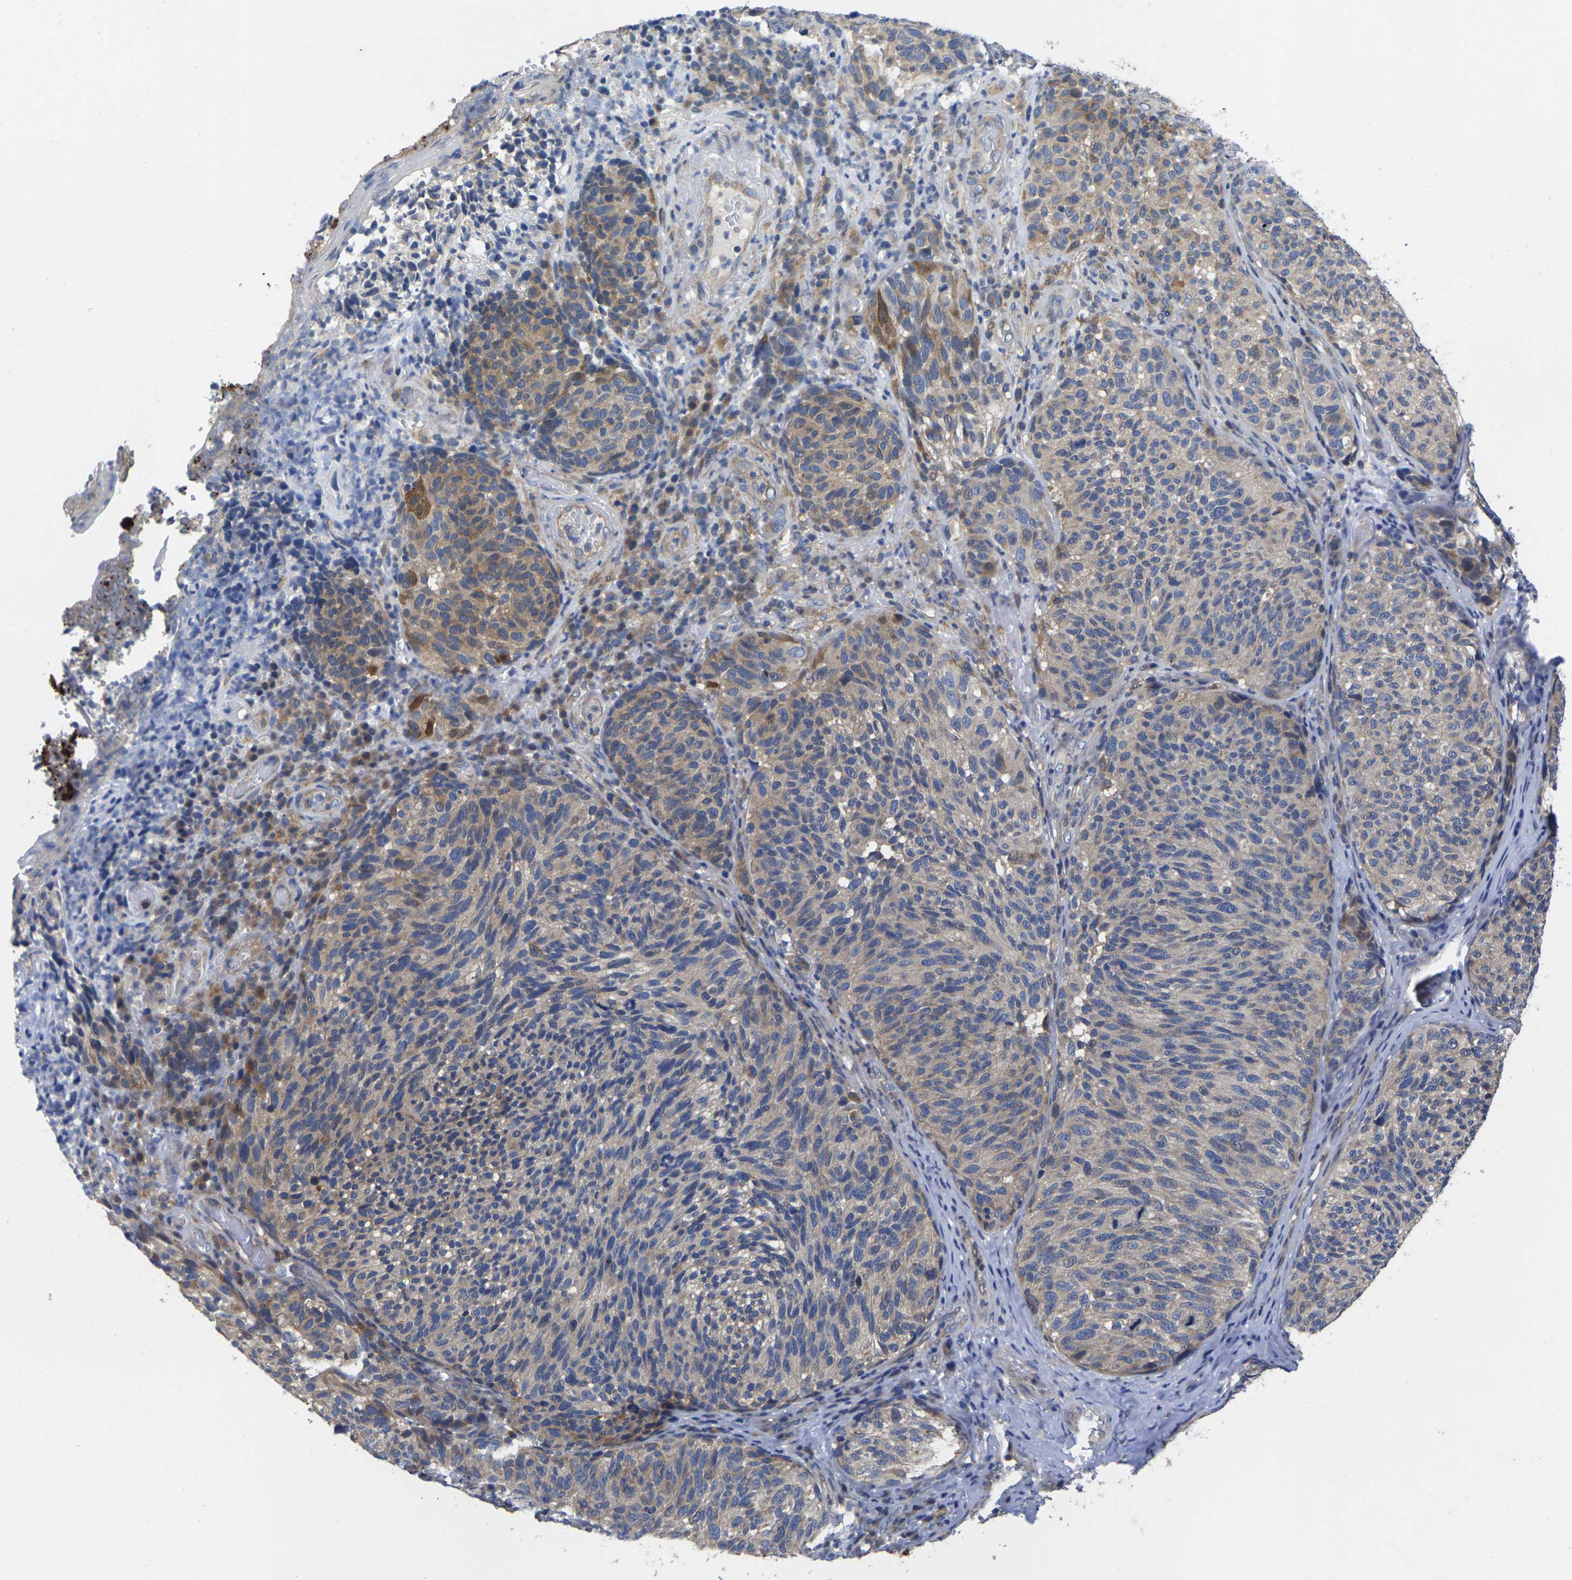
{"staining": {"intensity": "moderate", "quantity": ">75%", "location": "cytoplasmic/membranous"}, "tissue": "melanoma", "cell_type": "Tumor cells", "image_type": "cancer", "snomed": [{"axis": "morphology", "description": "Malignant melanoma, NOS"}, {"axis": "topography", "description": "Skin"}], "caption": "IHC of melanoma exhibits medium levels of moderate cytoplasmic/membranous staining in approximately >75% of tumor cells. Using DAB (3,3'-diaminobenzidine) (brown) and hematoxylin (blue) stains, captured at high magnification using brightfield microscopy.", "gene": "SCNN1A", "patient": {"sex": "female", "age": 73}}